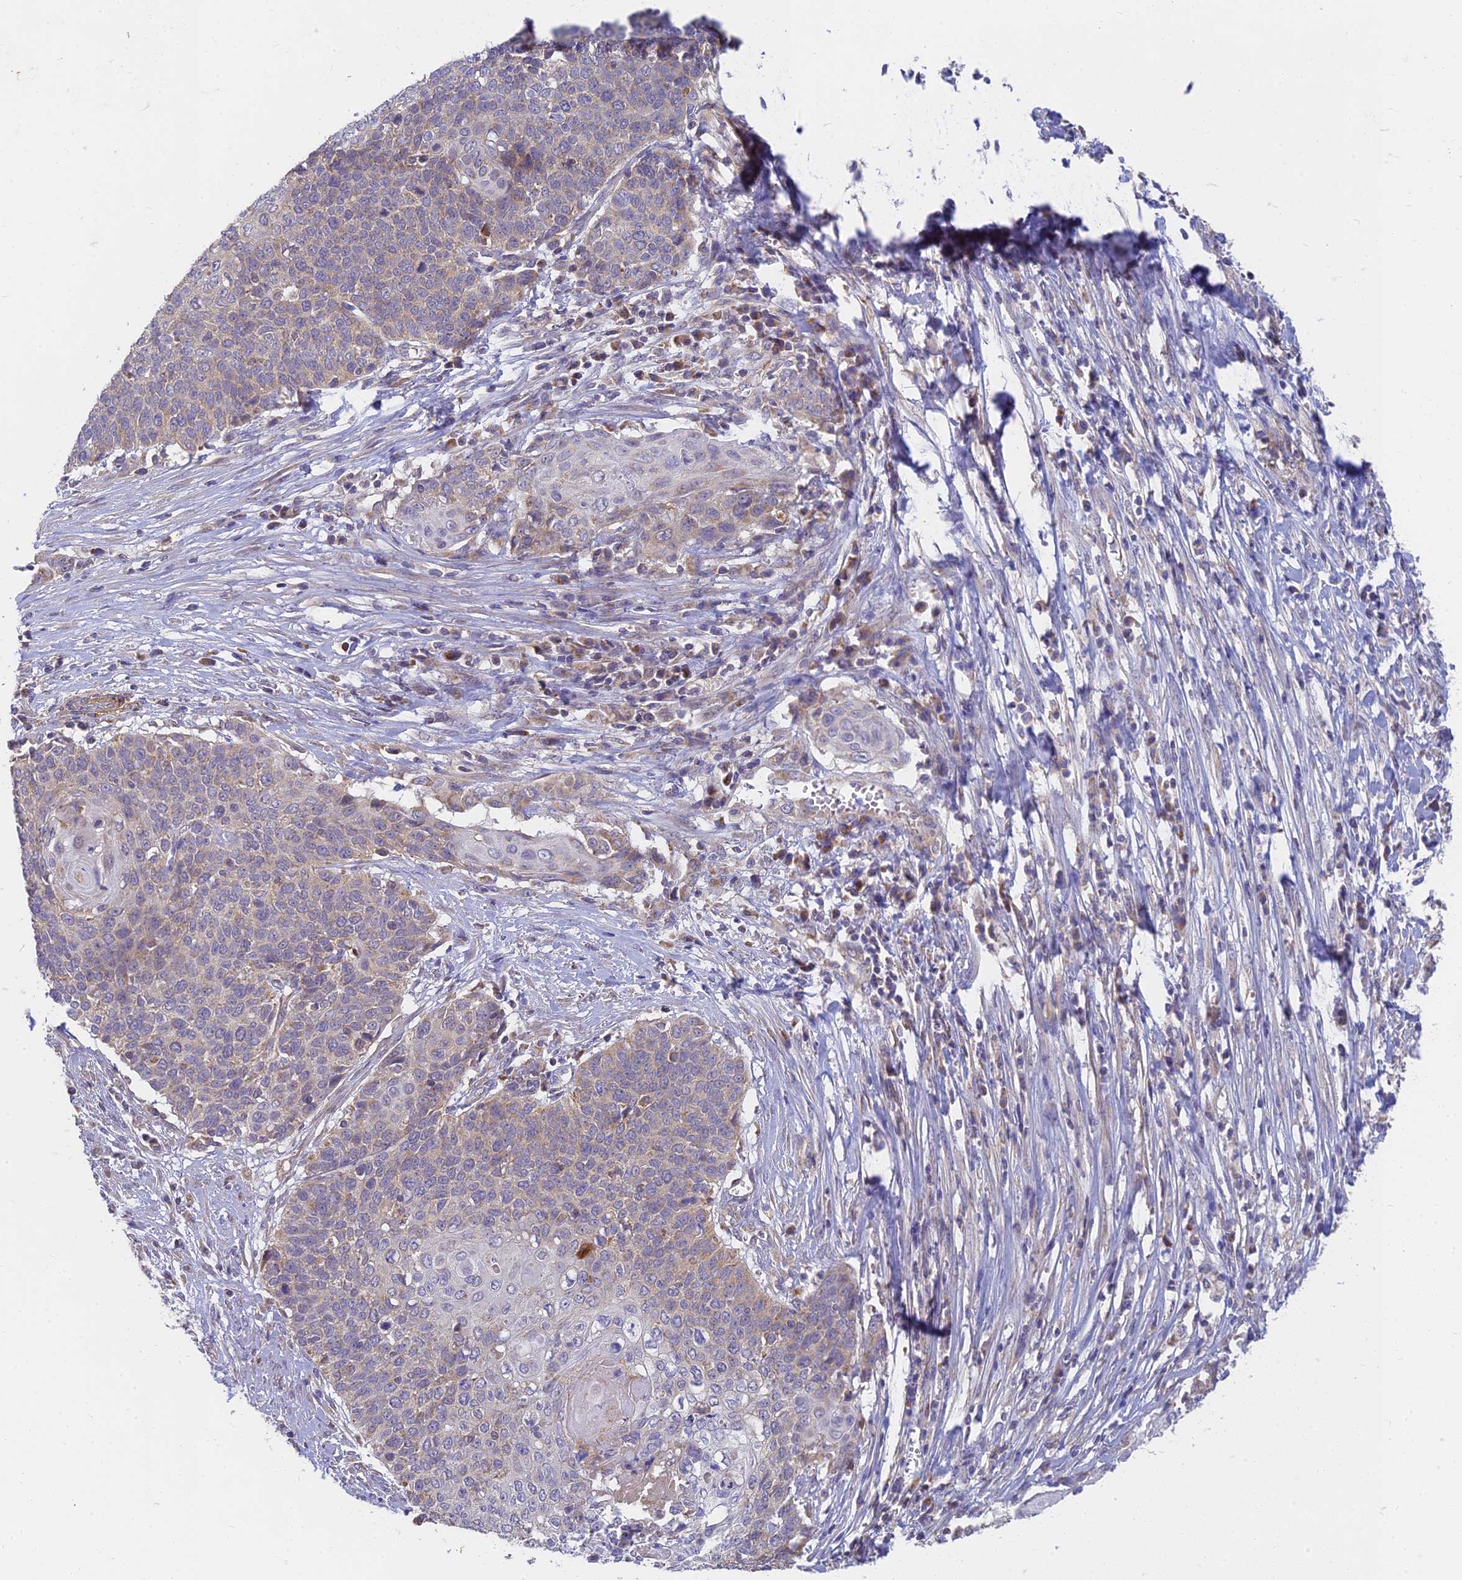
{"staining": {"intensity": "weak", "quantity": "25%-75%", "location": "cytoplasmic/membranous"}, "tissue": "cervical cancer", "cell_type": "Tumor cells", "image_type": "cancer", "snomed": [{"axis": "morphology", "description": "Squamous cell carcinoma, NOS"}, {"axis": "topography", "description": "Cervix"}], "caption": "IHC (DAB (3,3'-diaminobenzidine)) staining of cervical cancer reveals weak cytoplasmic/membranous protein staining in approximately 25%-75% of tumor cells.", "gene": "MRPL15", "patient": {"sex": "female", "age": 39}}